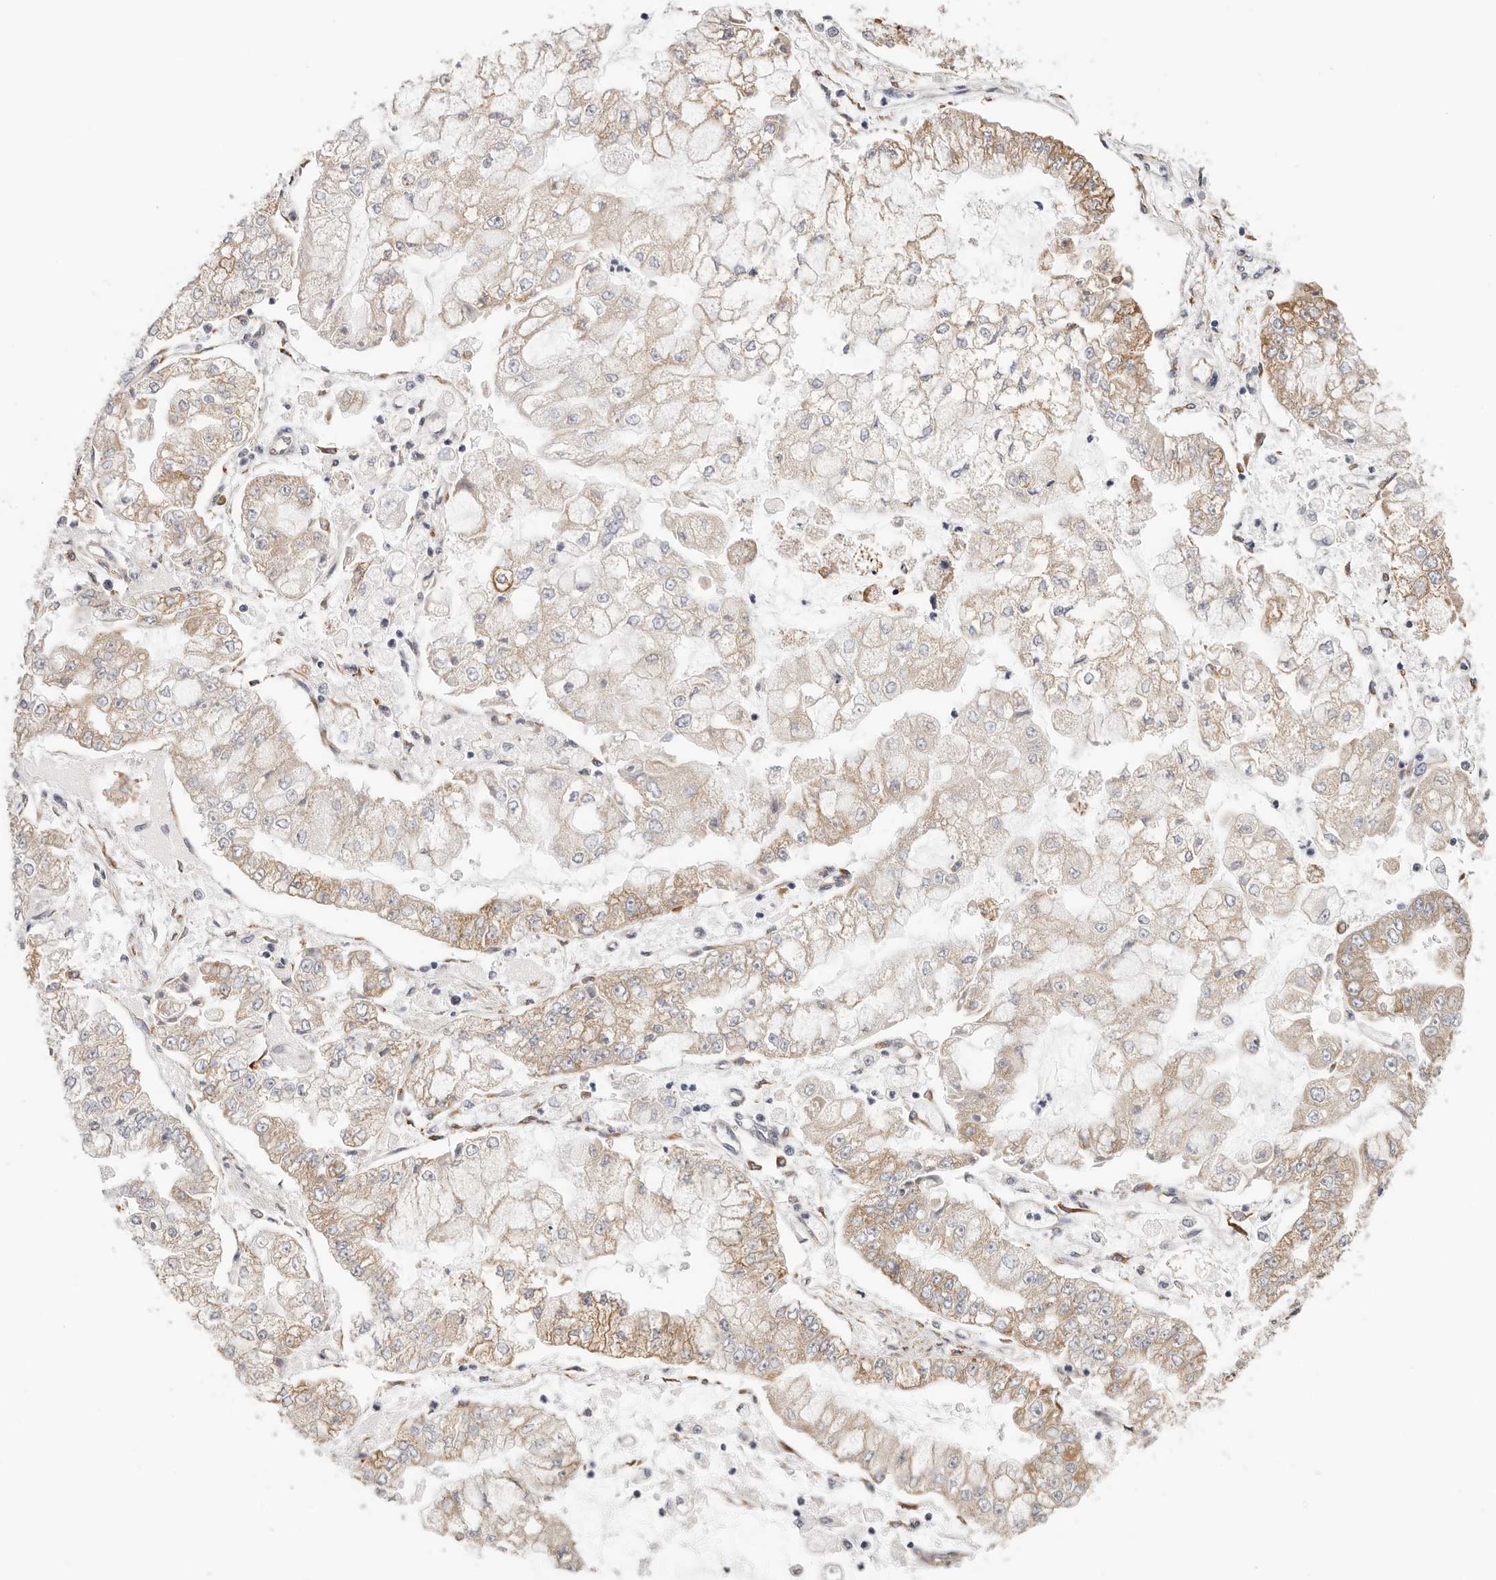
{"staining": {"intensity": "moderate", "quantity": ">75%", "location": "cytoplasmic/membranous"}, "tissue": "stomach cancer", "cell_type": "Tumor cells", "image_type": "cancer", "snomed": [{"axis": "morphology", "description": "Adenocarcinoma, NOS"}, {"axis": "topography", "description": "Stomach"}], "caption": "An IHC histopathology image of tumor tissue is shown. Protein staining in brown labels moderate cytoplasmic/membranous positivity in adenocarcinoma (stomach) within tumor cells.", "gene": "AFDN", "patient": {"sex": "male", "age": 76}}